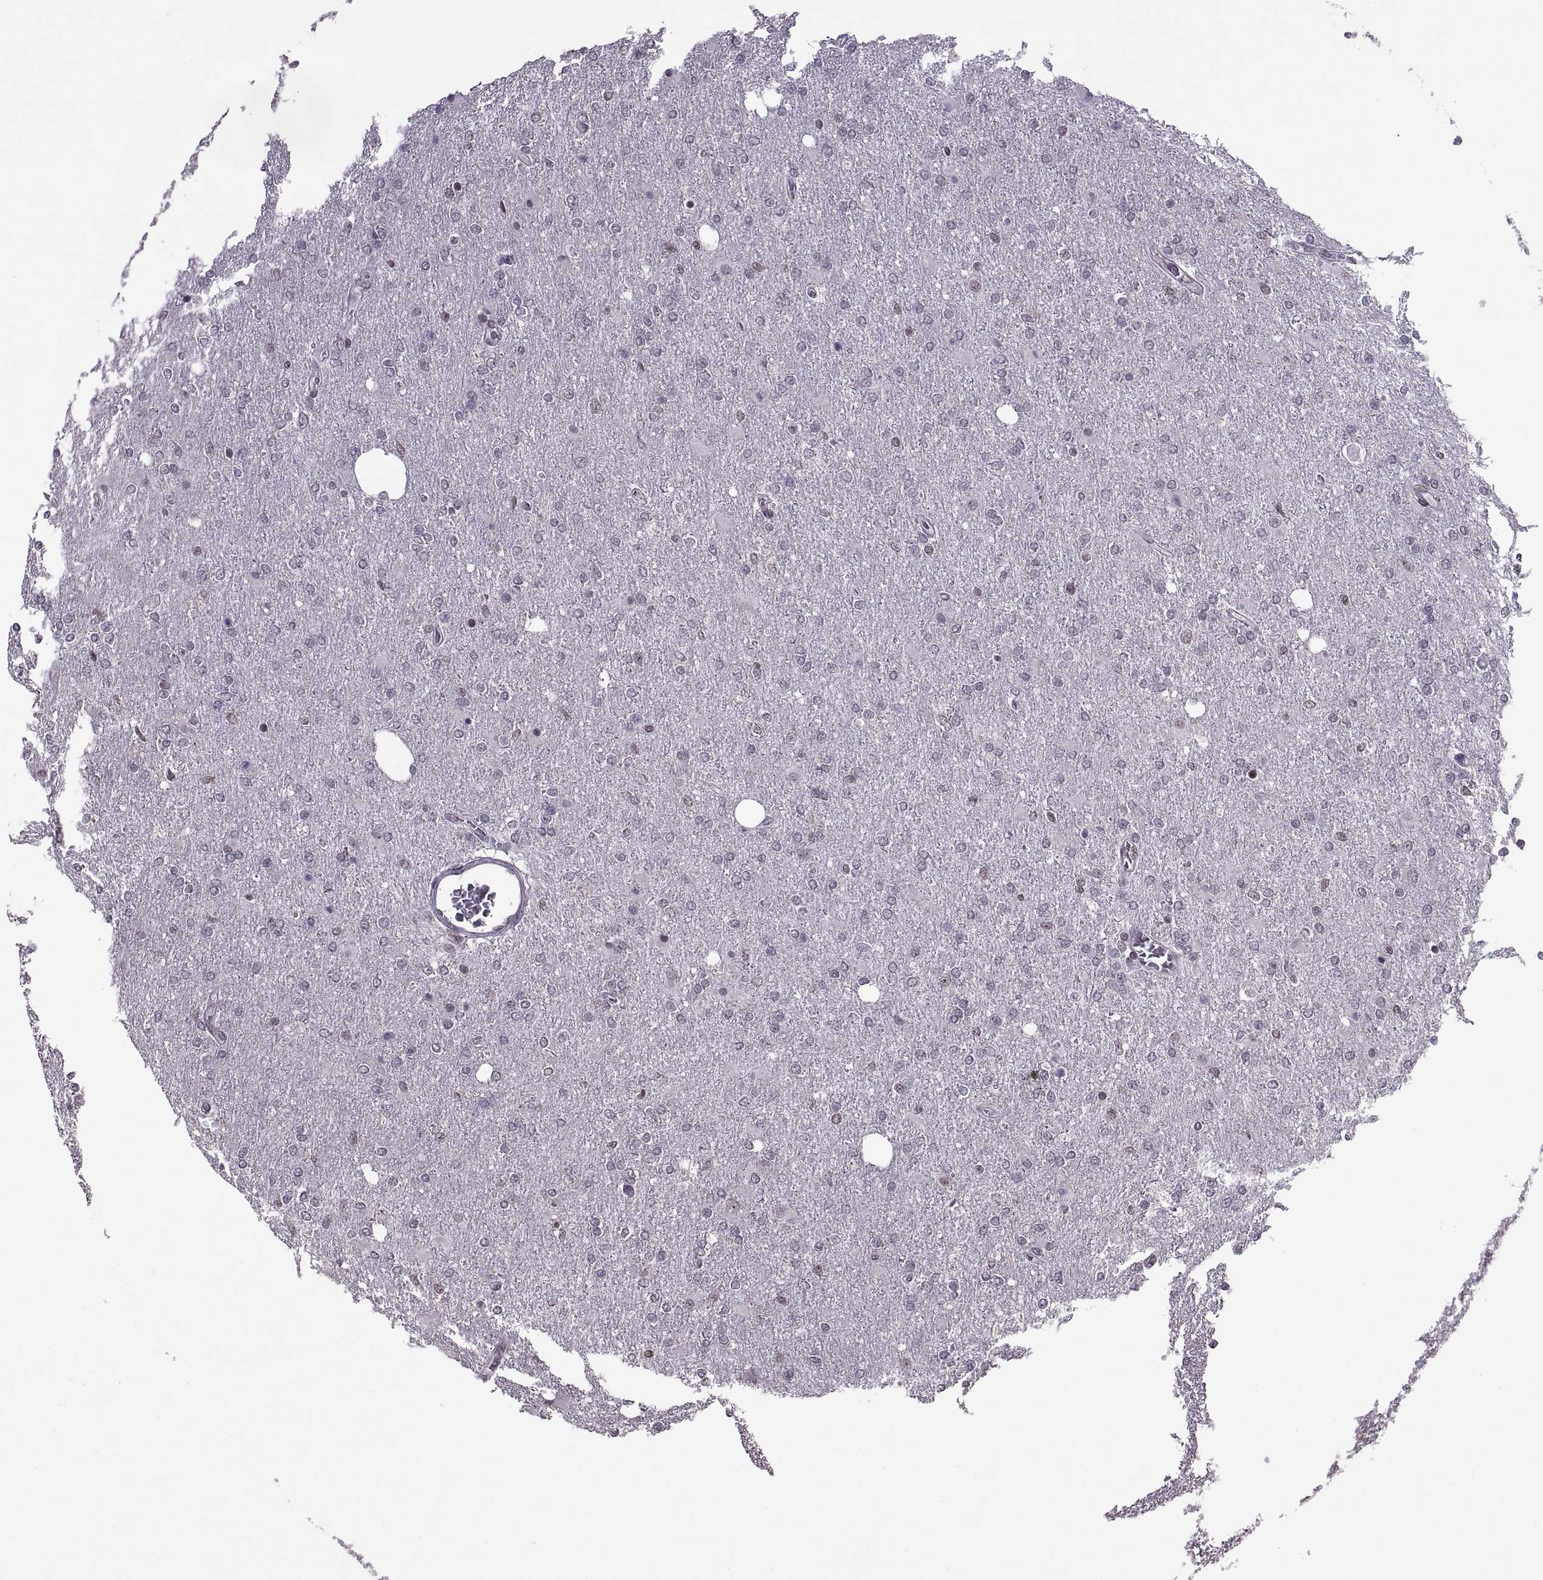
{"staining": {"intensity": "negative", "quantity": "none", "location": "none"}, "tissue": "glioma", "cell_type": "Tumor cells", "image_type": "cancer", "snomed": [{"axis": "morphology", "description": "Glioma, malignant, High grade"}, {"axis": "topography", "description": "Cerebral cortex"}], "caption": "The histopathology image displays no staining of tumor cells in high-grade glioma (malignant).", "gene": "INTS3", "patient": {"sex": "male", "age": 70}}